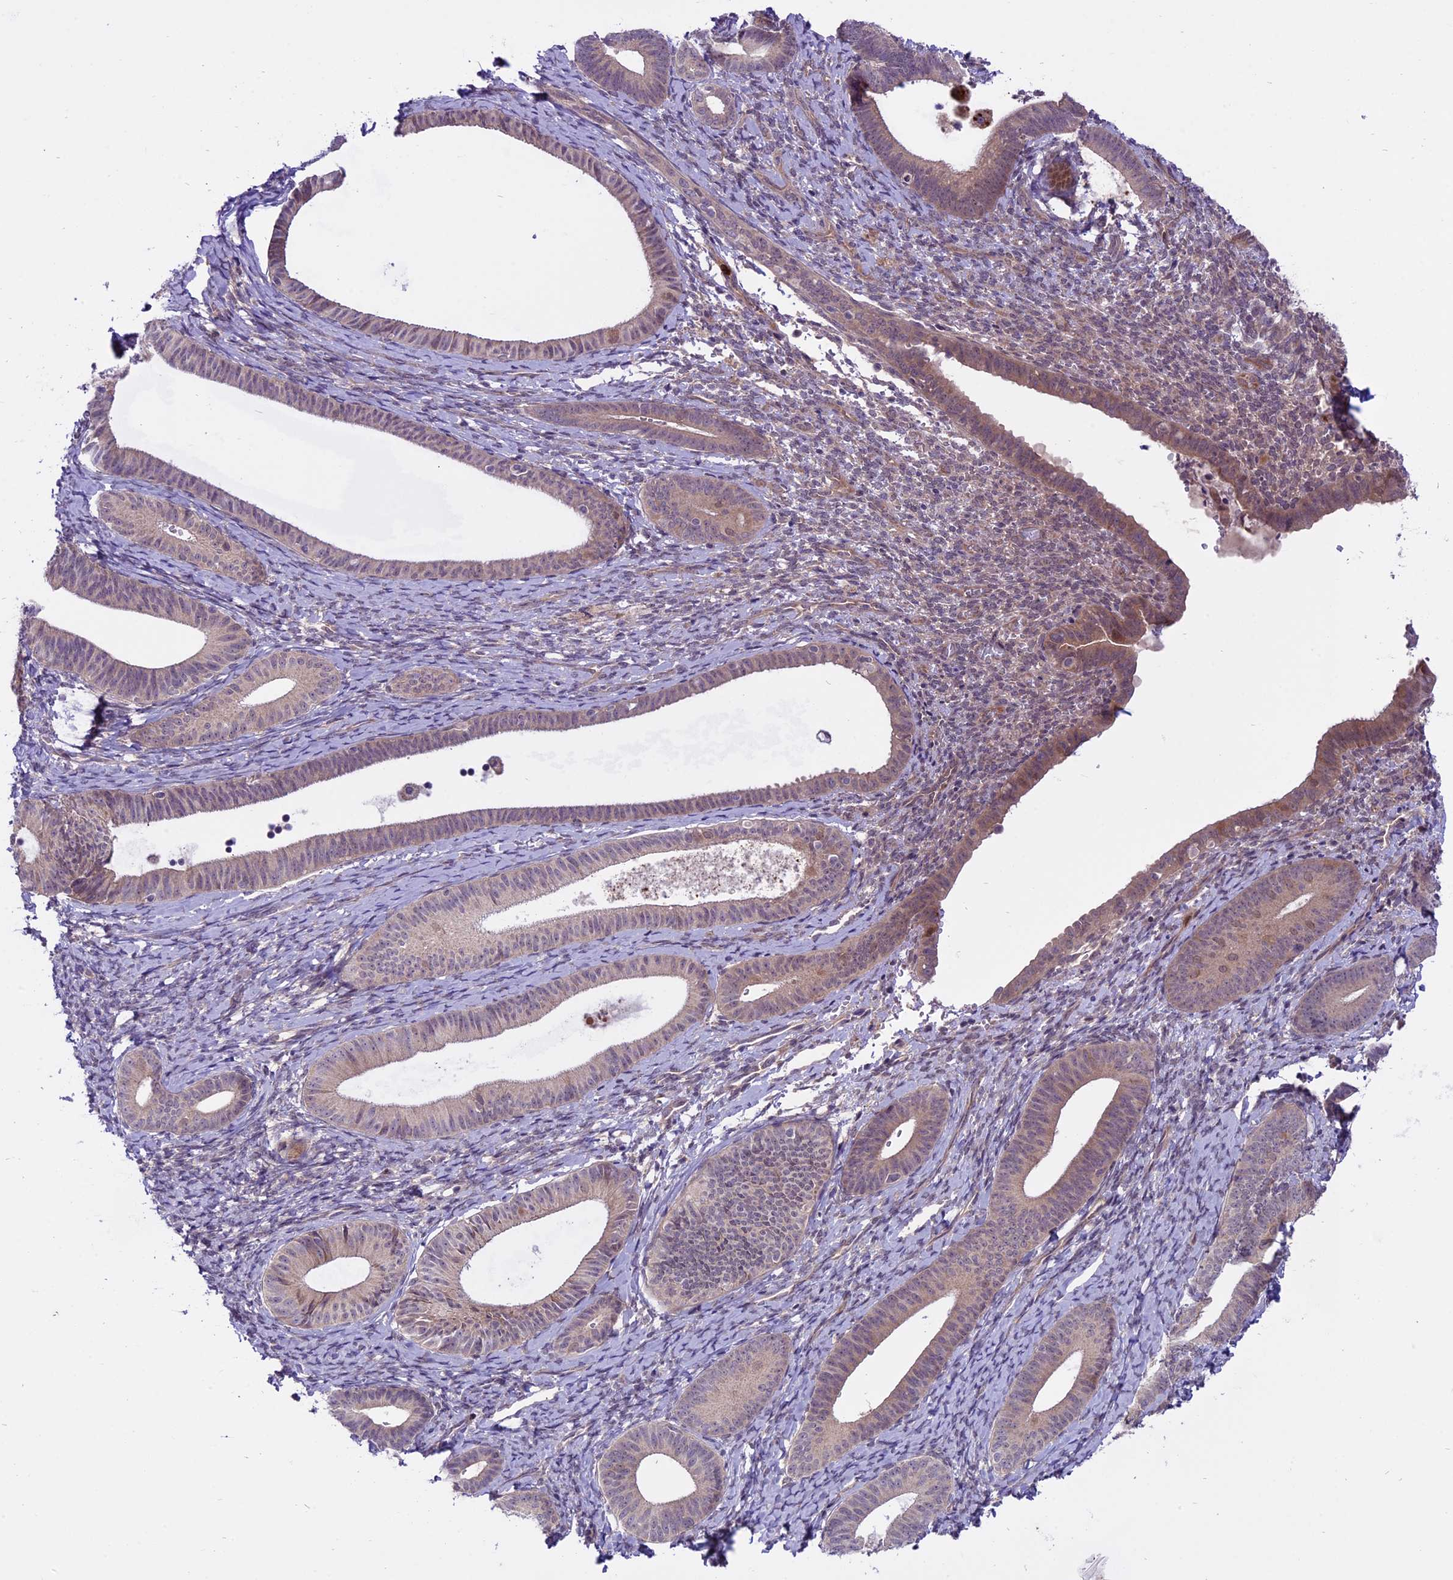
{"staining": {"intensity": "weak", "quantity": "<25%", "location": "nuclear"}, "tissue": "endometrium", "cell_type": "Cells in endometrial stroma", "image_type": "normal", "snomed": [{"axis": "morphology", "description": "Normal tissue, NOS"}, {"axis": "topography", "description": "Endometrium"}], "caption": "Immunohistochemistry (IHC) of unremarkable endometrium shows no expression in cells in endometrial stroma.", "gene": "SPRED1", "patient": {"sex": "female", "age": 65}}